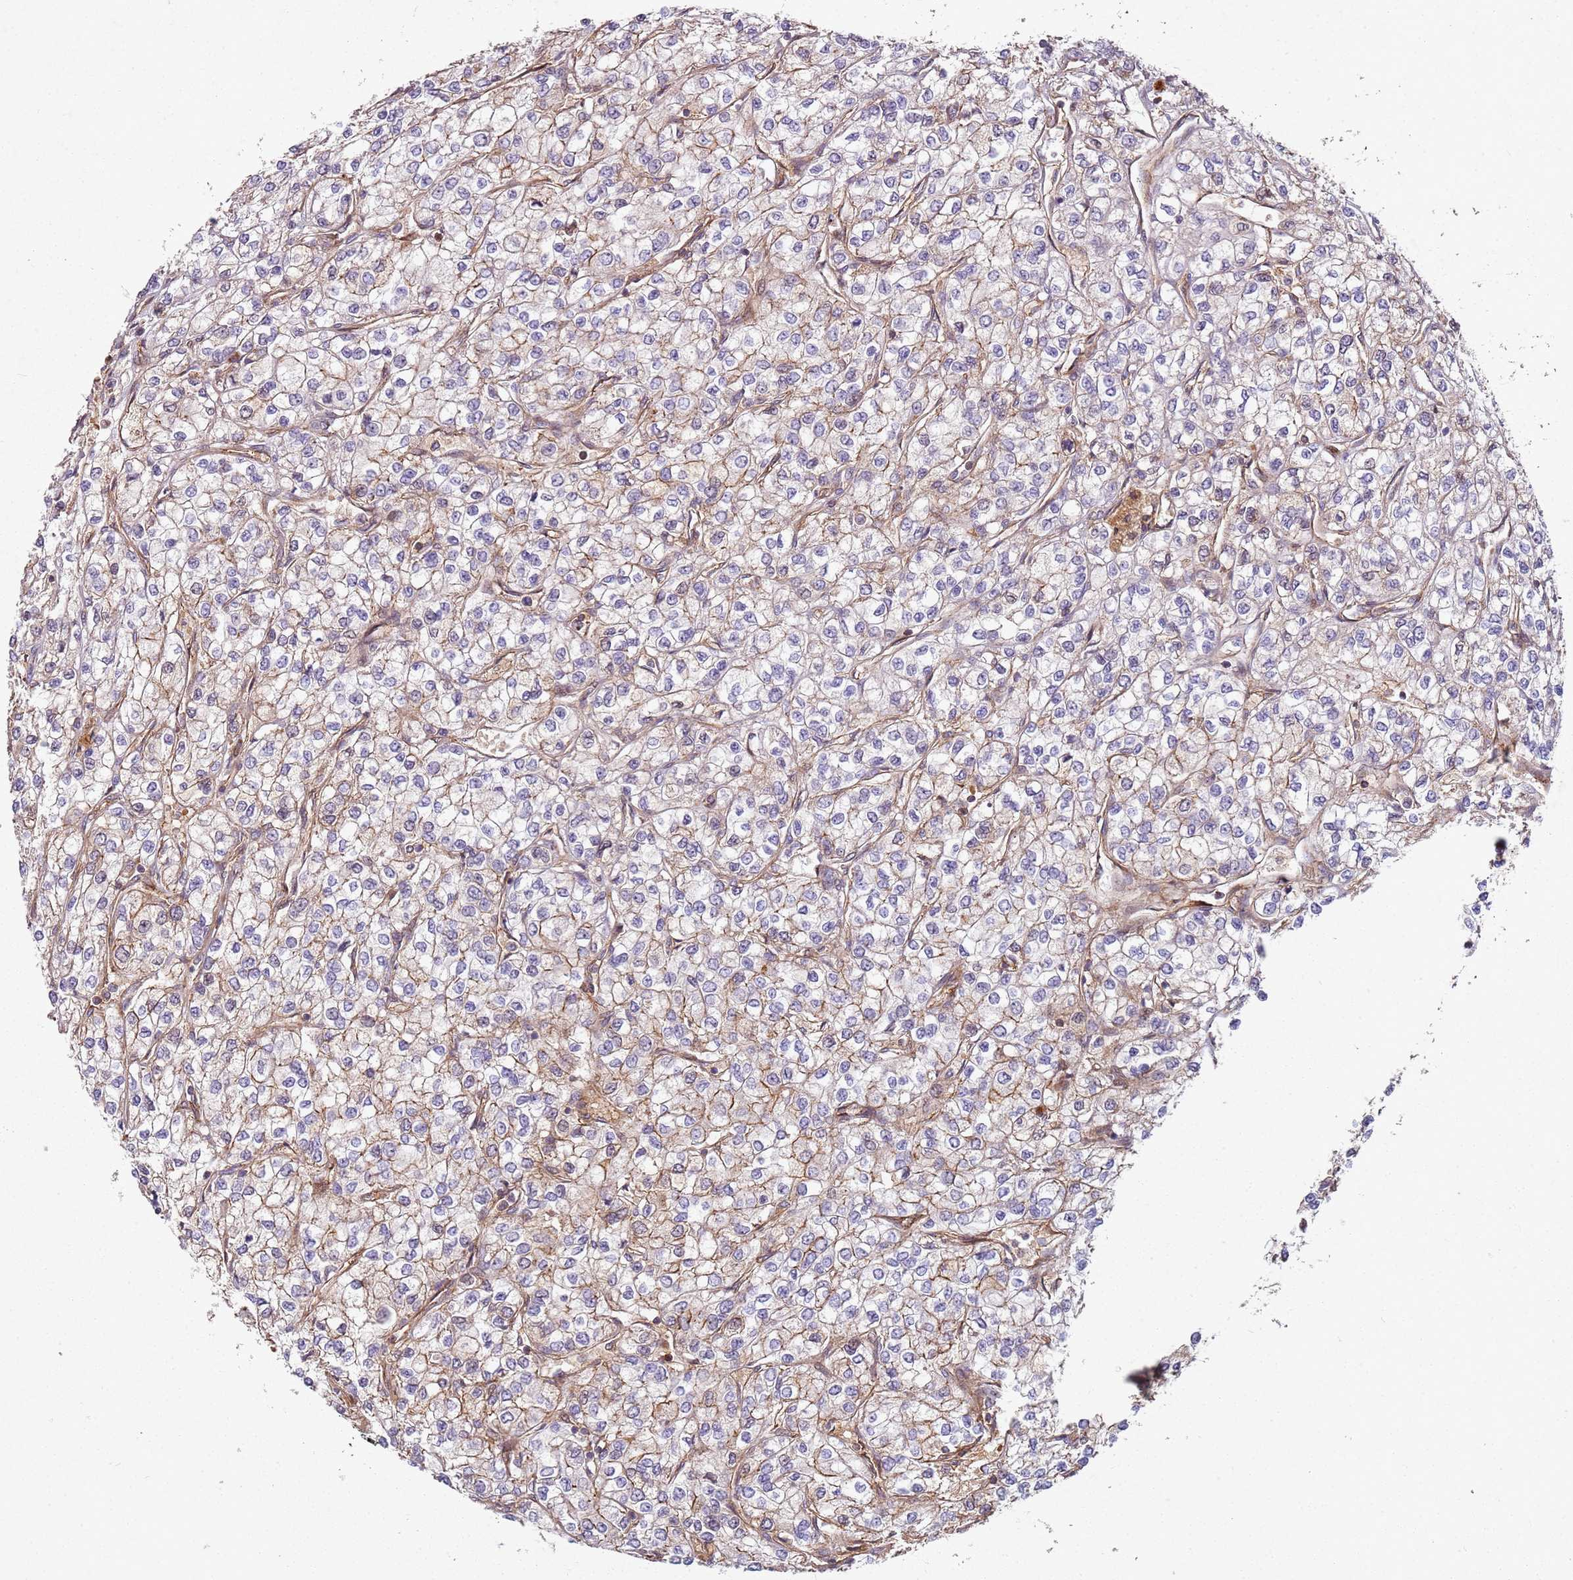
{"staining": {"intensity": "moderate", "quantity": ">75%", "location": "cytoplasmic/membranous"}, "tissue": "renal cancer", "cell_type": "Tumor cells", "image_type": "cancer", "snomed": [{"axis": "morphology", "description": "Adenocarcinoma, NOS"}, {"axis": "topography", "description": "Kidney"}], "caption": "Immunohistochemistry (IHC) (DAB (3,3'-diaminobenzidine)) staining of human renal adenocarcinoma displays moderate cytoplasmic/membranous protein expression in about >75% of tumor cells.", "gene": "C2CD4B", "patient": {"sex": "male", "age": 80}}